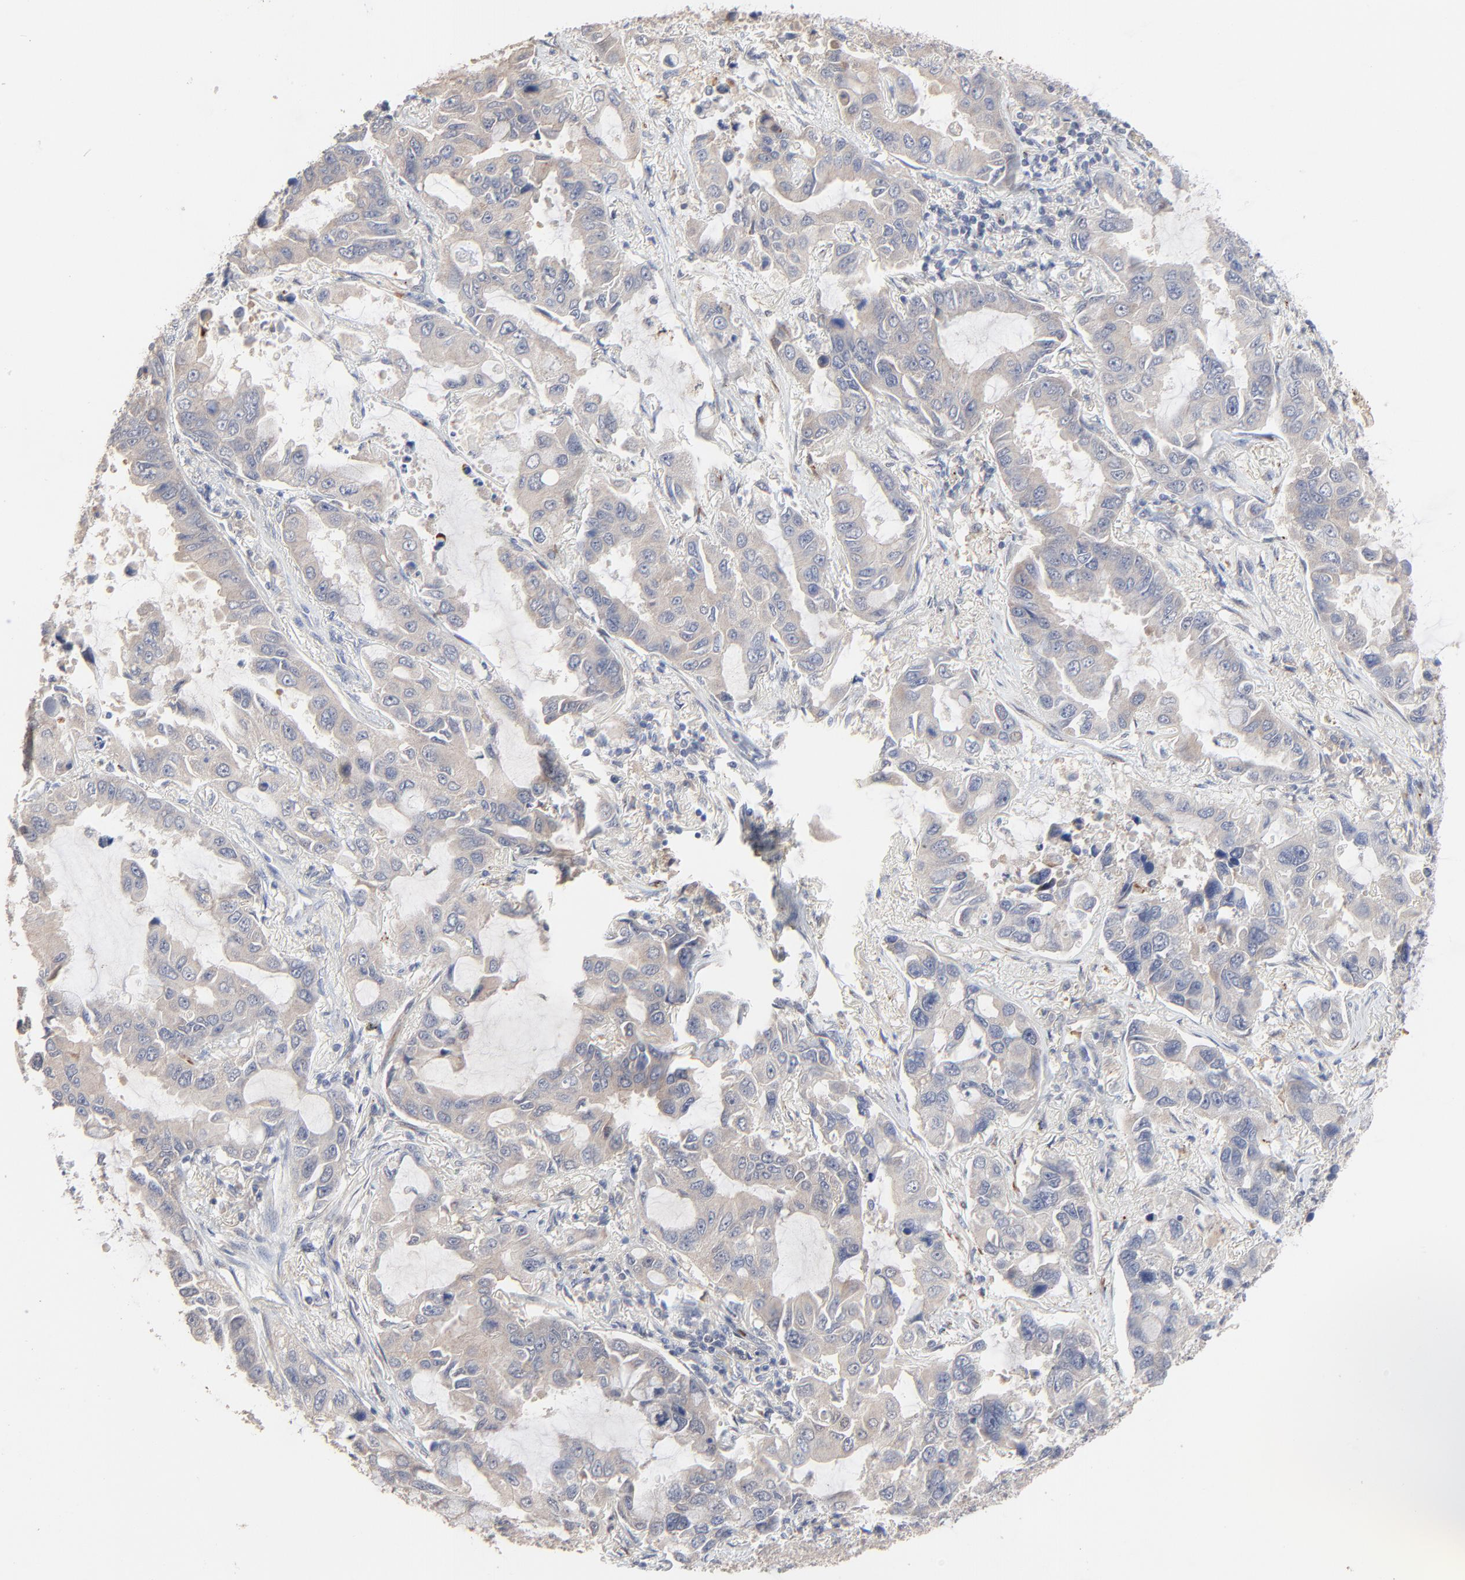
{"staining": {"intensity": "moderate", "quantity": ">75%", "location": "cytoplasmic/membranous"}, "tissue": "lung cancer", "cell_type": "Tumor cells", "image_type": "cancer", "snomed": [{"axis": "morphology", "description": "Adenocarcinoma, NOS"}, {"axis": "topography", "description": "Lung"}], "caption": "Lung cancer stained for a protein (brown) shows moderate cytoplasmic/membranous positive positivity in approximately >75% of tumor cells.", "gene": "FANCB", "patient": {"sex": "male", "age": 64}}